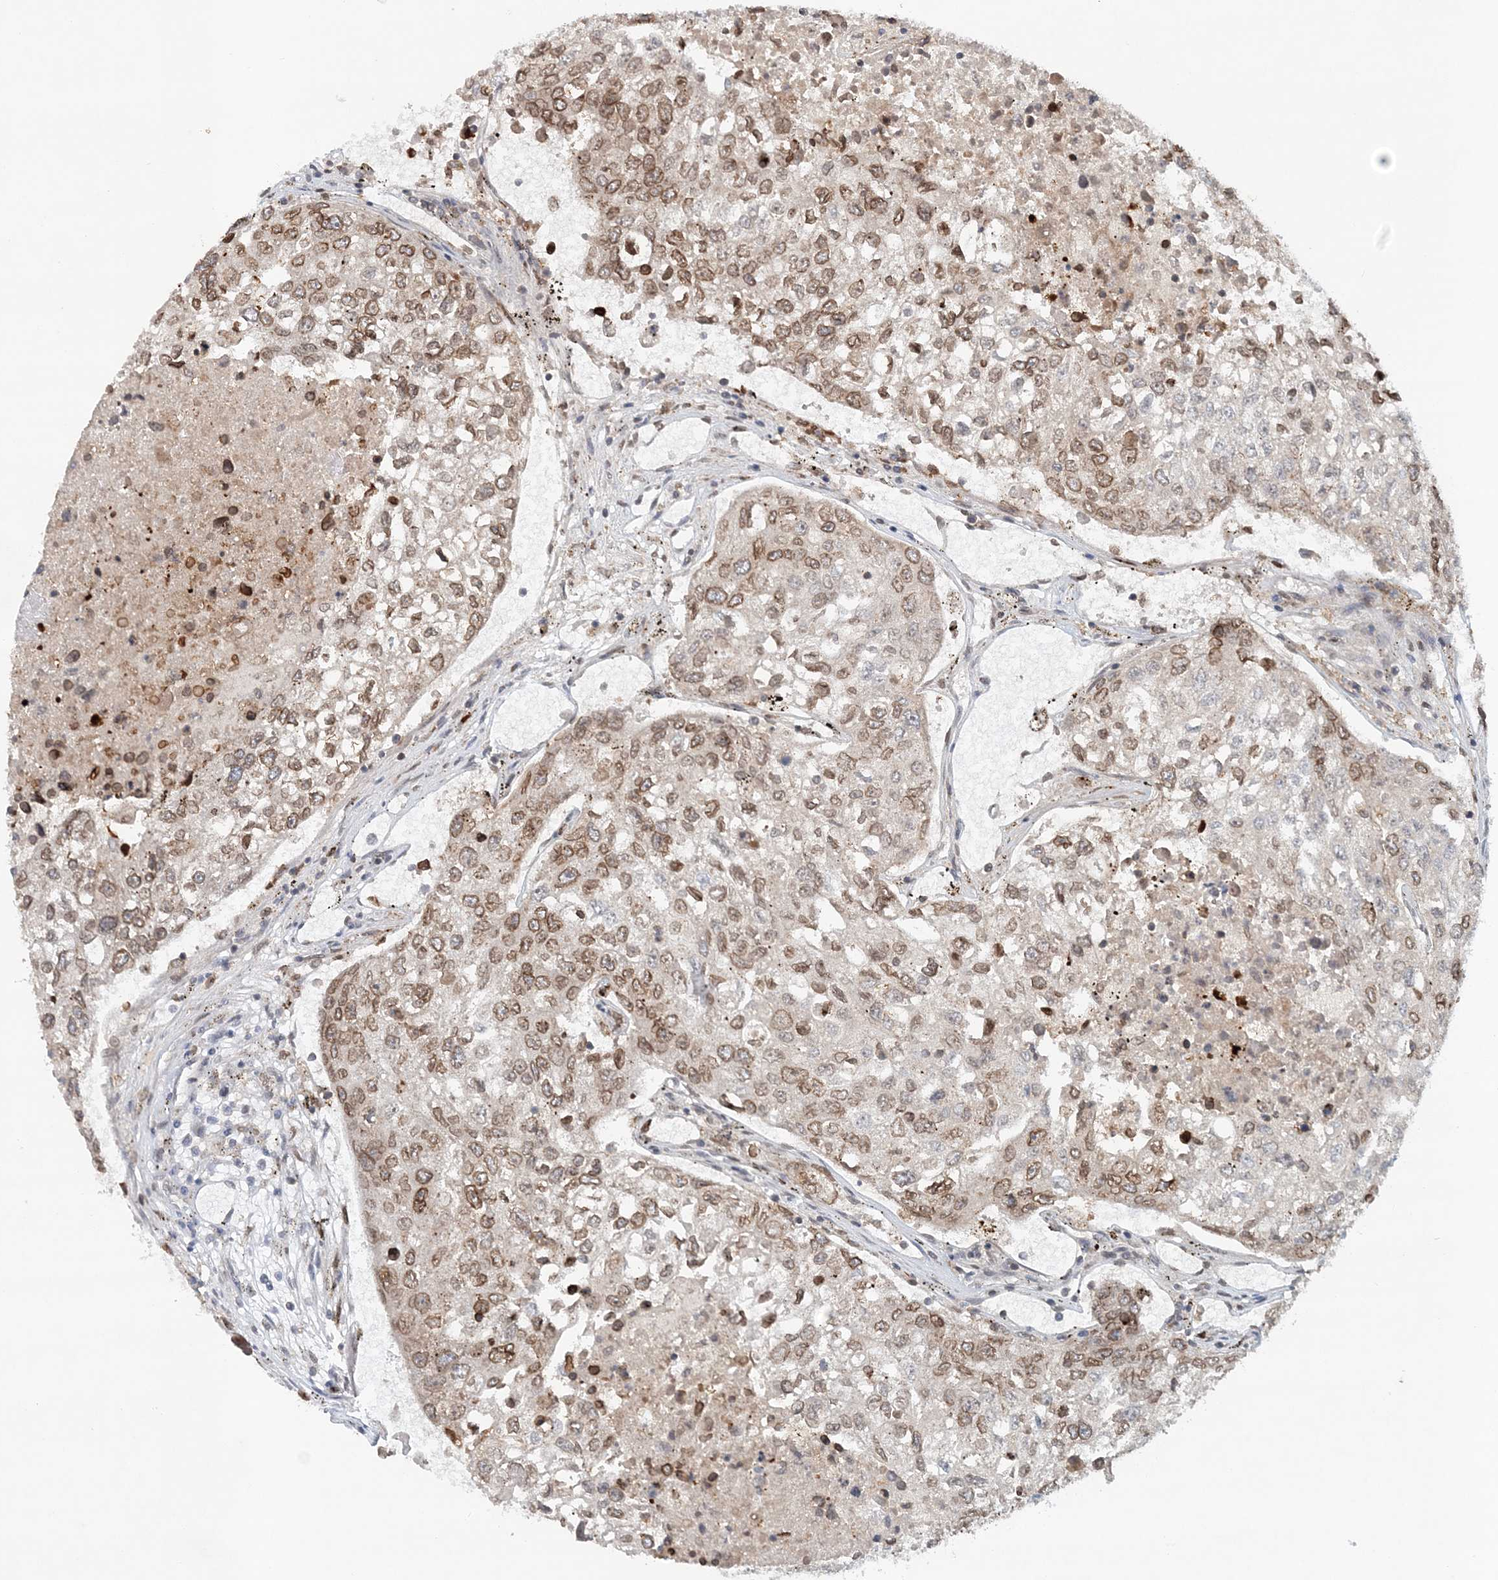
{"staining": {"intensity": "moderate", "quantity": "25%-75%", "location": "cytoplasmic/membranous,nuclear"}, "tissue": "urothelial cancer", "cell_type": "Tumor cells", "image_type": "cancer", "snomed": [{"axis": "morphology", "description": "Urothelial carcinoma, High grade"}, {"axis": "topography", "description": "Lymph node"}, {"axis": "topography", "description": "Urinary bladder"}], "caption": "Immunohistochemical staining of human urothelial cancer shows medium levels of moderate cytoplasmic/membranous and nuclear staining in approximately 25%-75% of tumor cells.", "gene": "NUP54", "patient": {"sex": "male", "age": 51}}